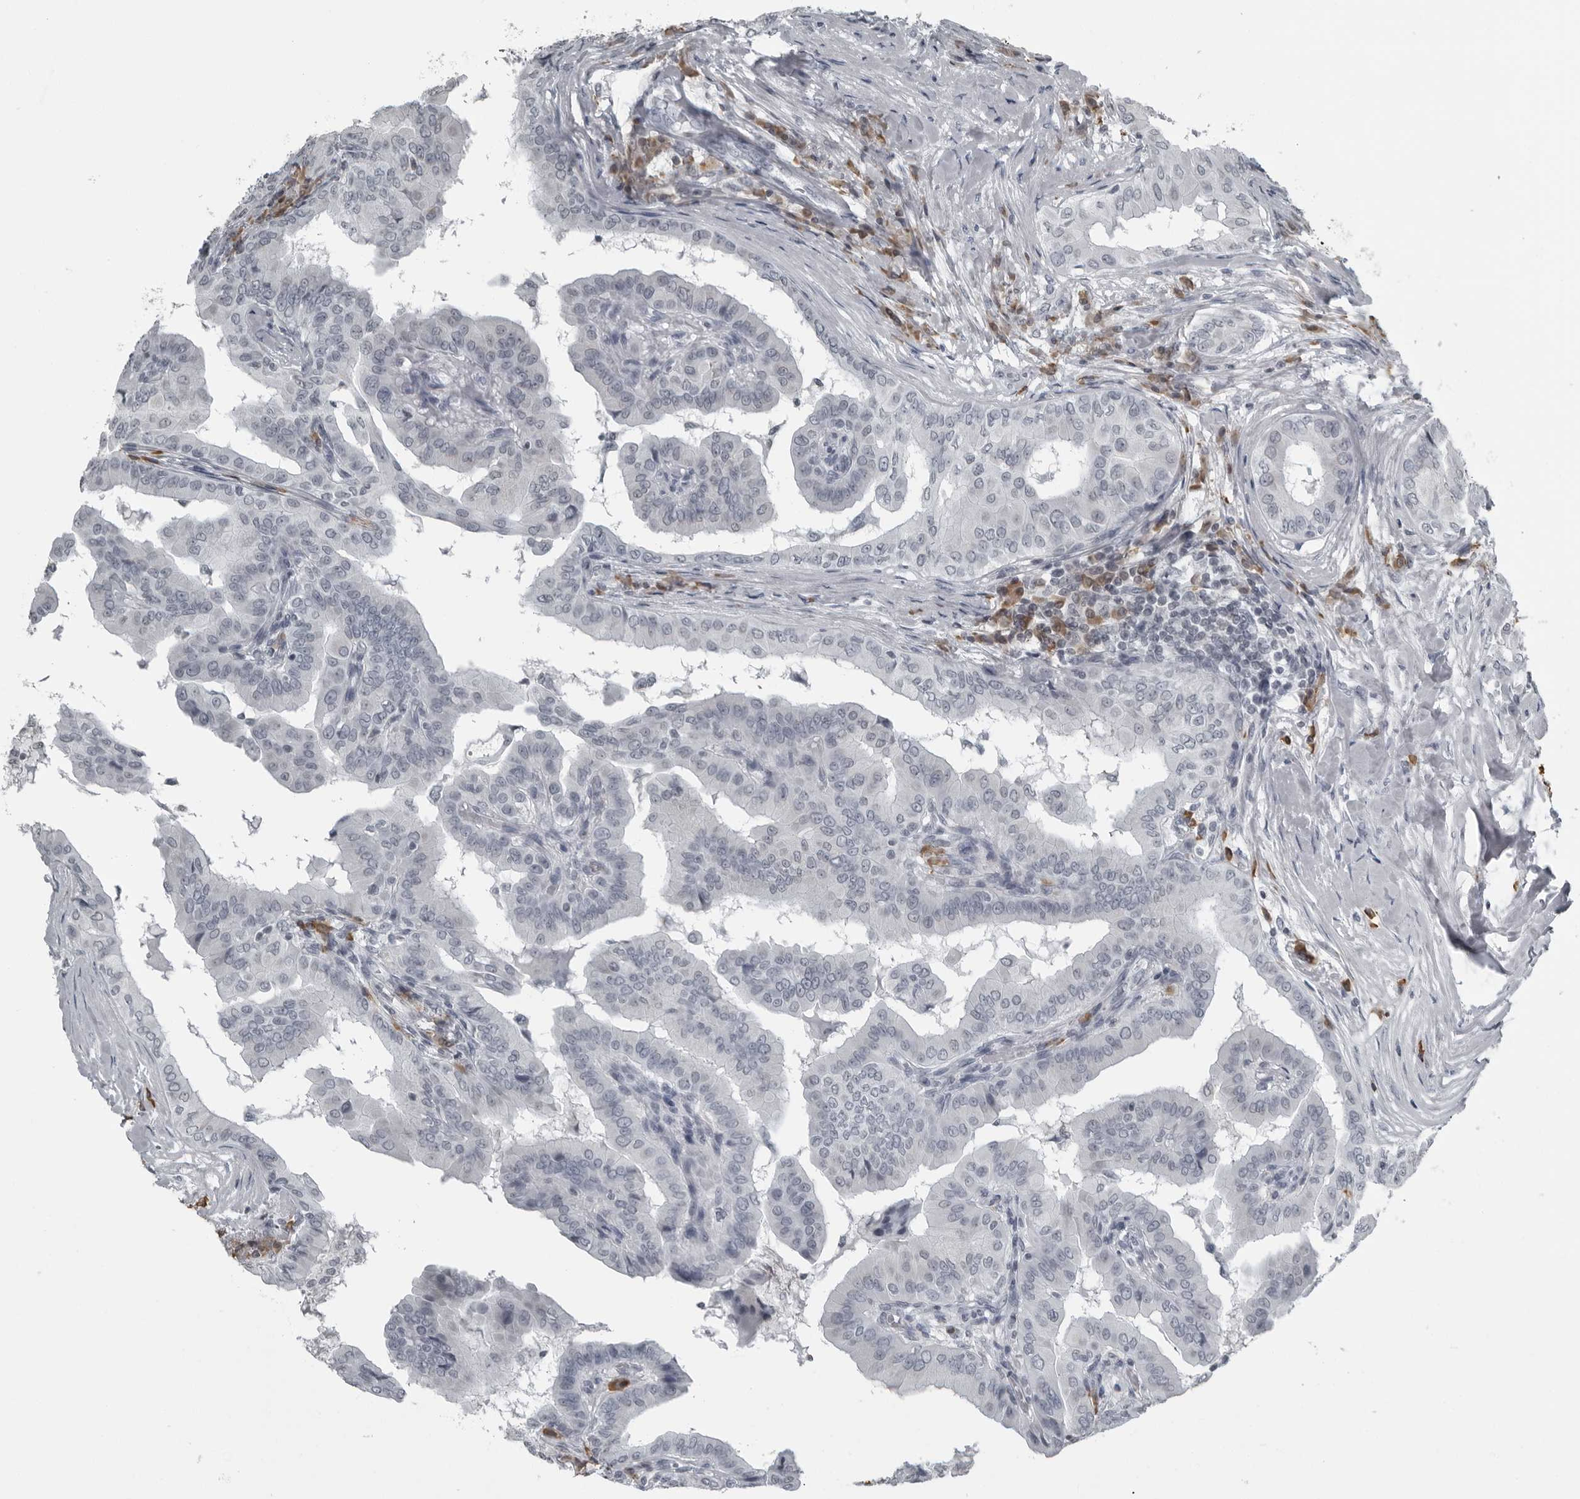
{"staining": {"intensity": "negative", "quantity": "none", "location": "none"}, "tissue": "thyroid cancer", "cell_type": "Tumor cells", "image_type": "cancer", "snomed": [{"axis": "morphology", "description": "Papillary adenocarcinoma, NOS"}, {"axis": "topography", "description": "Thyroid gland"}], "caption": "The image shows no staining of tumor cells in papillary adenocarcinoma (thyroid).", "gene": "RTCA", "patient": {"sex": "male", "age": 33}}